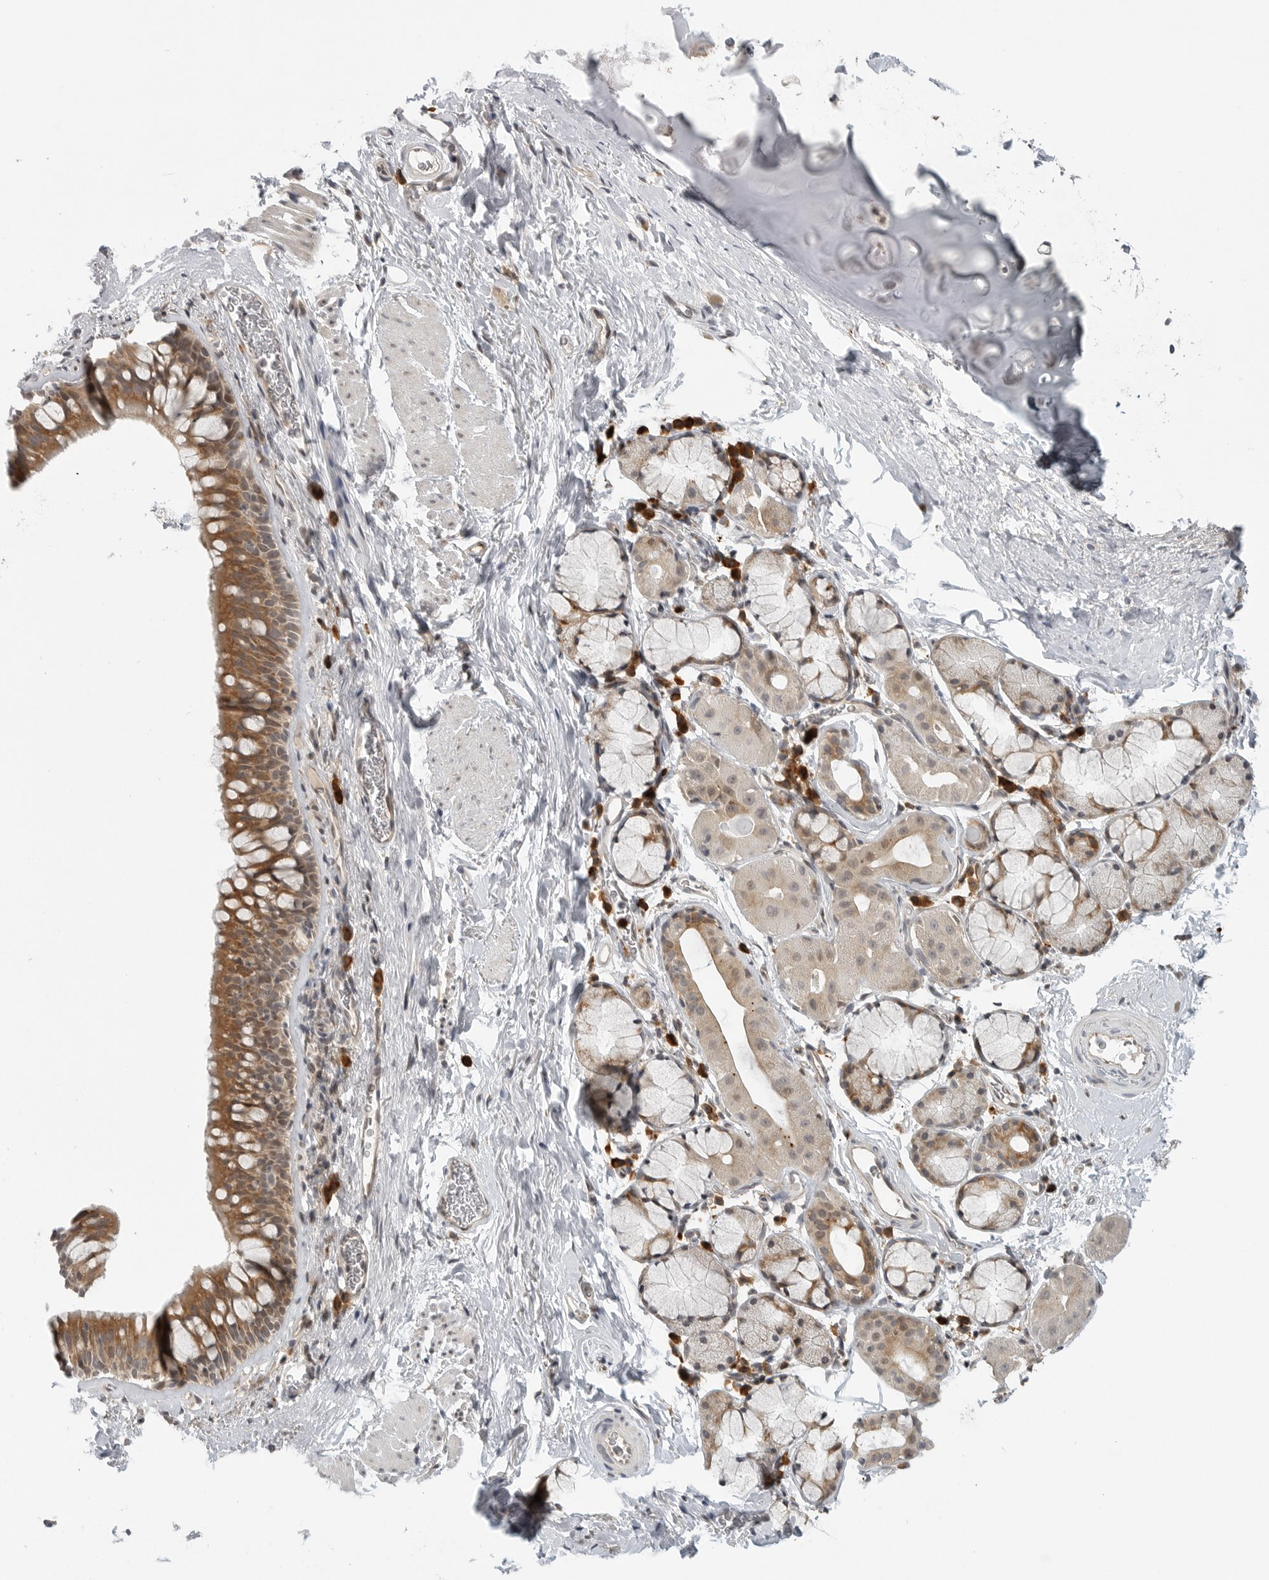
{"staining": {"intensity": "moderate", "quantity": ">75%", "location": "cytoplasmic/membranous"}, "tissue": "bronchus", "cell_type": "Respiratory epithelial cells", "image_type": "normal", "snomed": [{"axis": "morphology", "description": "Normal tissue, NOS"}, {"axis": "topography", "description": "Cartilage tissue"}, {"axis": "topography", "description": "Bronchus"}], "caption": "Immunohistochemical staining of unremarkable bronchus exhibits moderate cytoplasmic/membranous protein expression in approximately >75% of respiratory epithelial cells. The protein is shown in brown color, while the nuclei are stained blue.", "gene": "CEP295NL", "patient": {"sex": "female", "age": 53}}